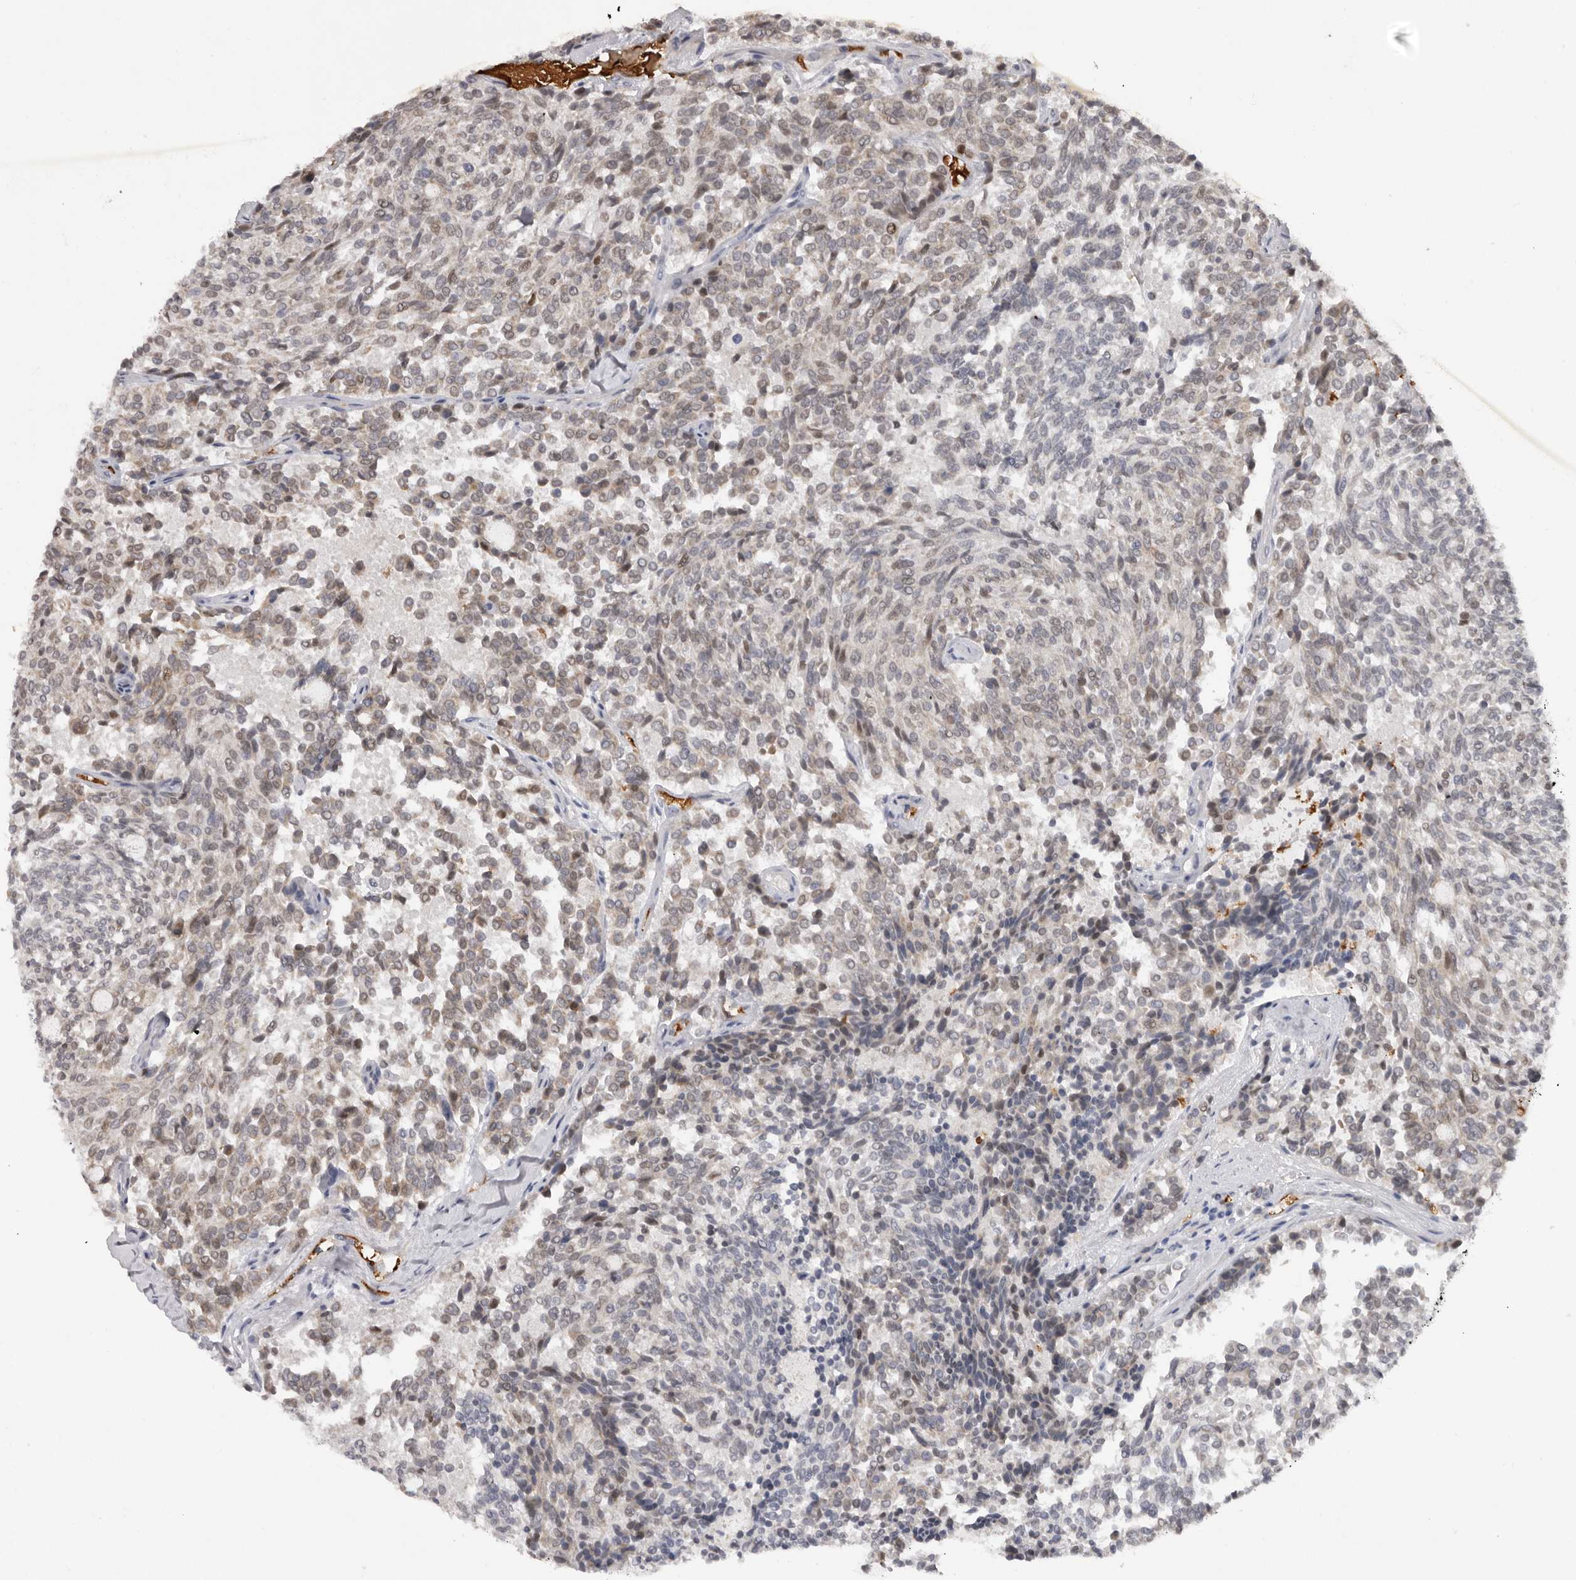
{"staining": {"intensity": "weak", "quantity": "25%-75%", "location": "cytoplasmic/membranous"}, "tissue": "carcinoid", "cell_type": "Tumor cells", "image_type": "cancer", "snomed": [{"axis": "morphology", "description": "Carcinoid, malignant, NOS"}, {"axis": "topography", "description": "Pancreas"}], "caption": "Brown immunohistochemical staining in human malignant carcinoid reveals weak cytoplasmic/membranous positivity in approximately 25%-75% of tumor cells.", "gene": "TNR", "patient": {"sex": "female", "age": 54}}